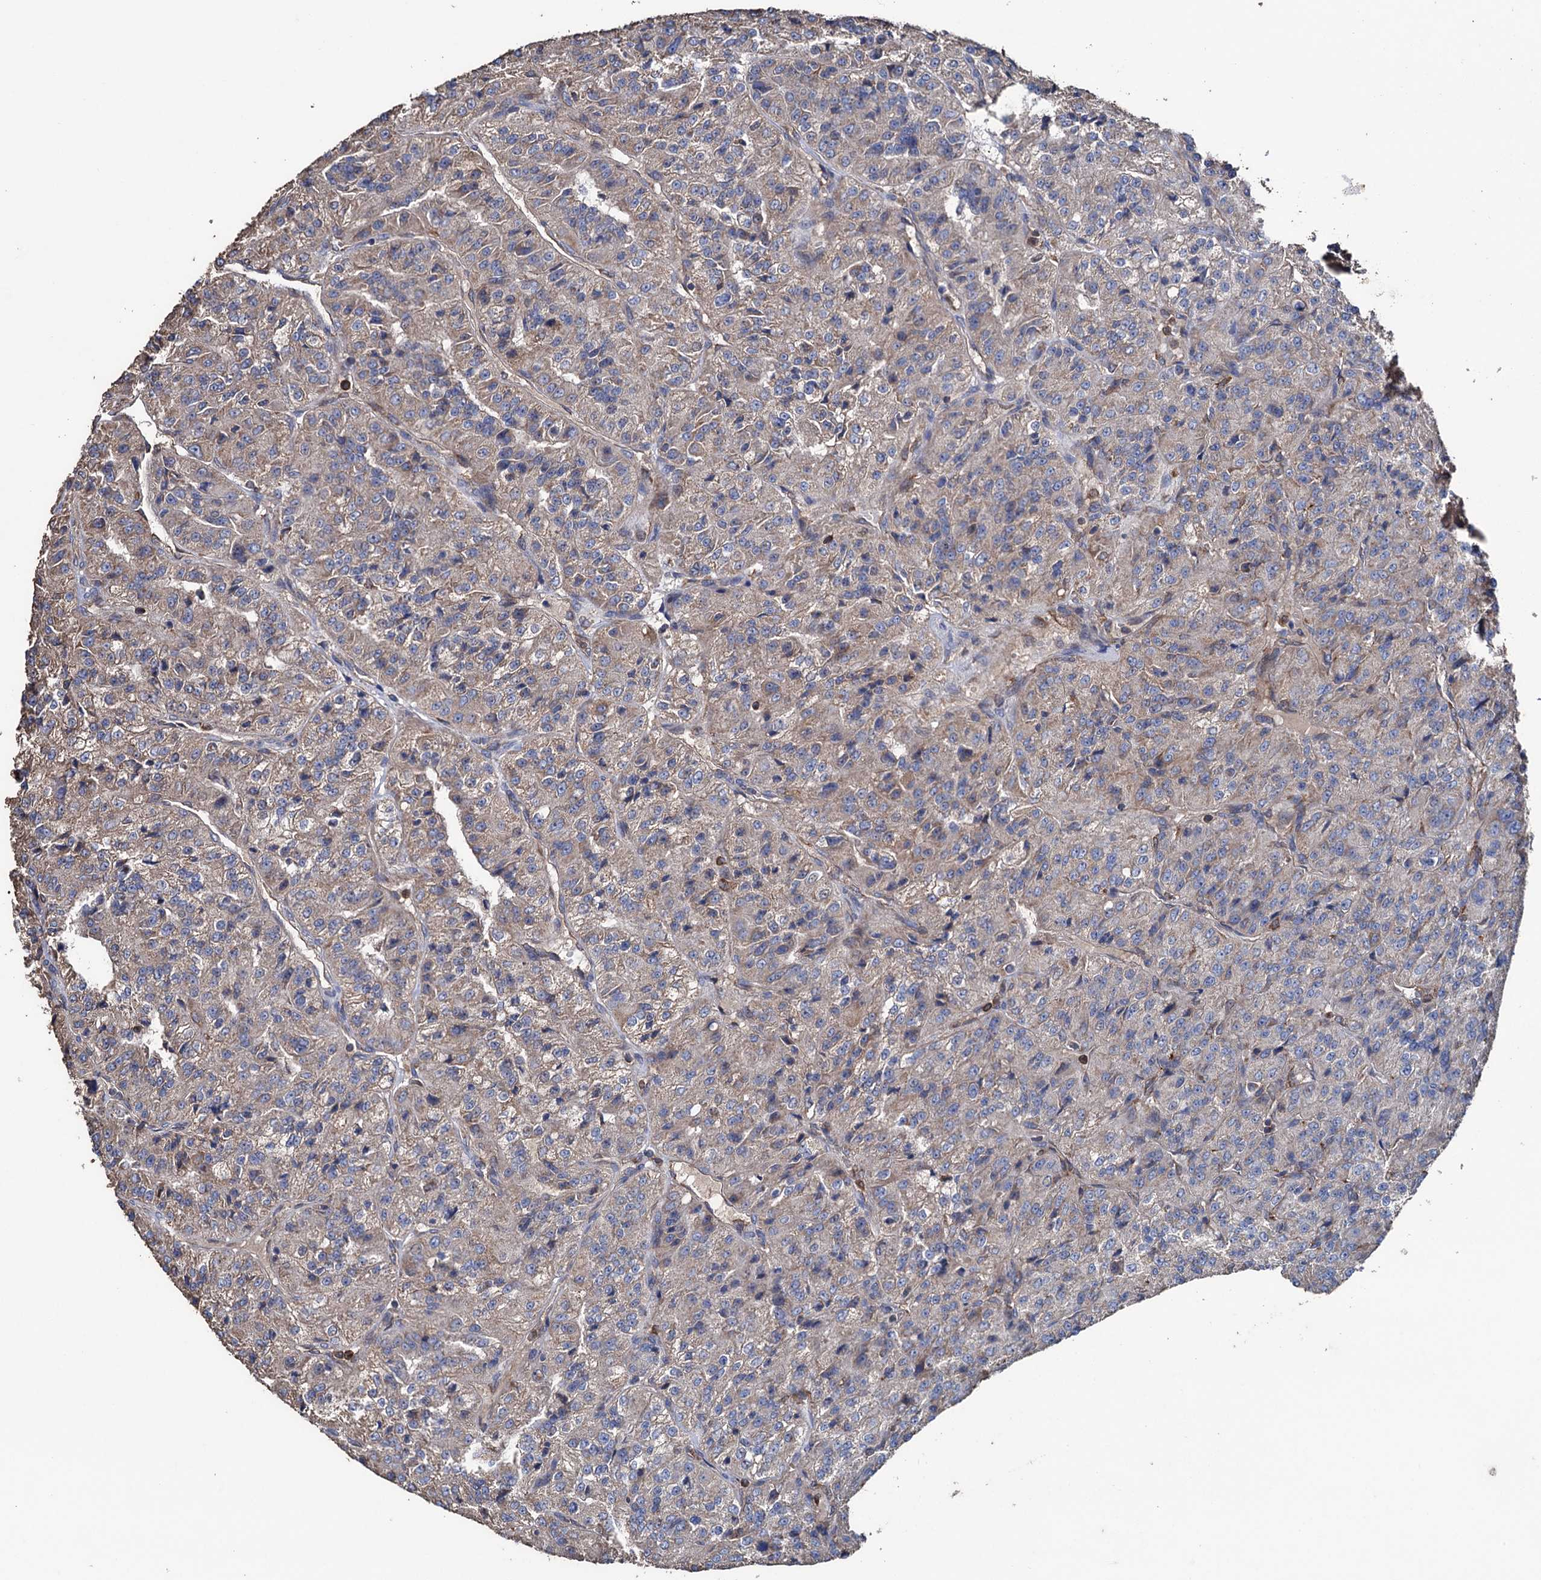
{"staining": {"intensity": "weak", "quantity": "<25%", "location": "cytoplasmic/membranous"}, "tissue": "renal cancer", "cell_type": "Tumor cells", "image_type": "cancer", "snomed": [{"axis": "morphology", "description": "Adenocarcinoma, NOS"}, {"axis": "topography", "description": "Kidney"}], "caption": "DAB (3,3'-diaminobenzidine) immunohistochemical staining of renal cancer displays no significant staining in tumor cells.", "gene": "STING1", "patient": {"sex": "female", "age": 63}}